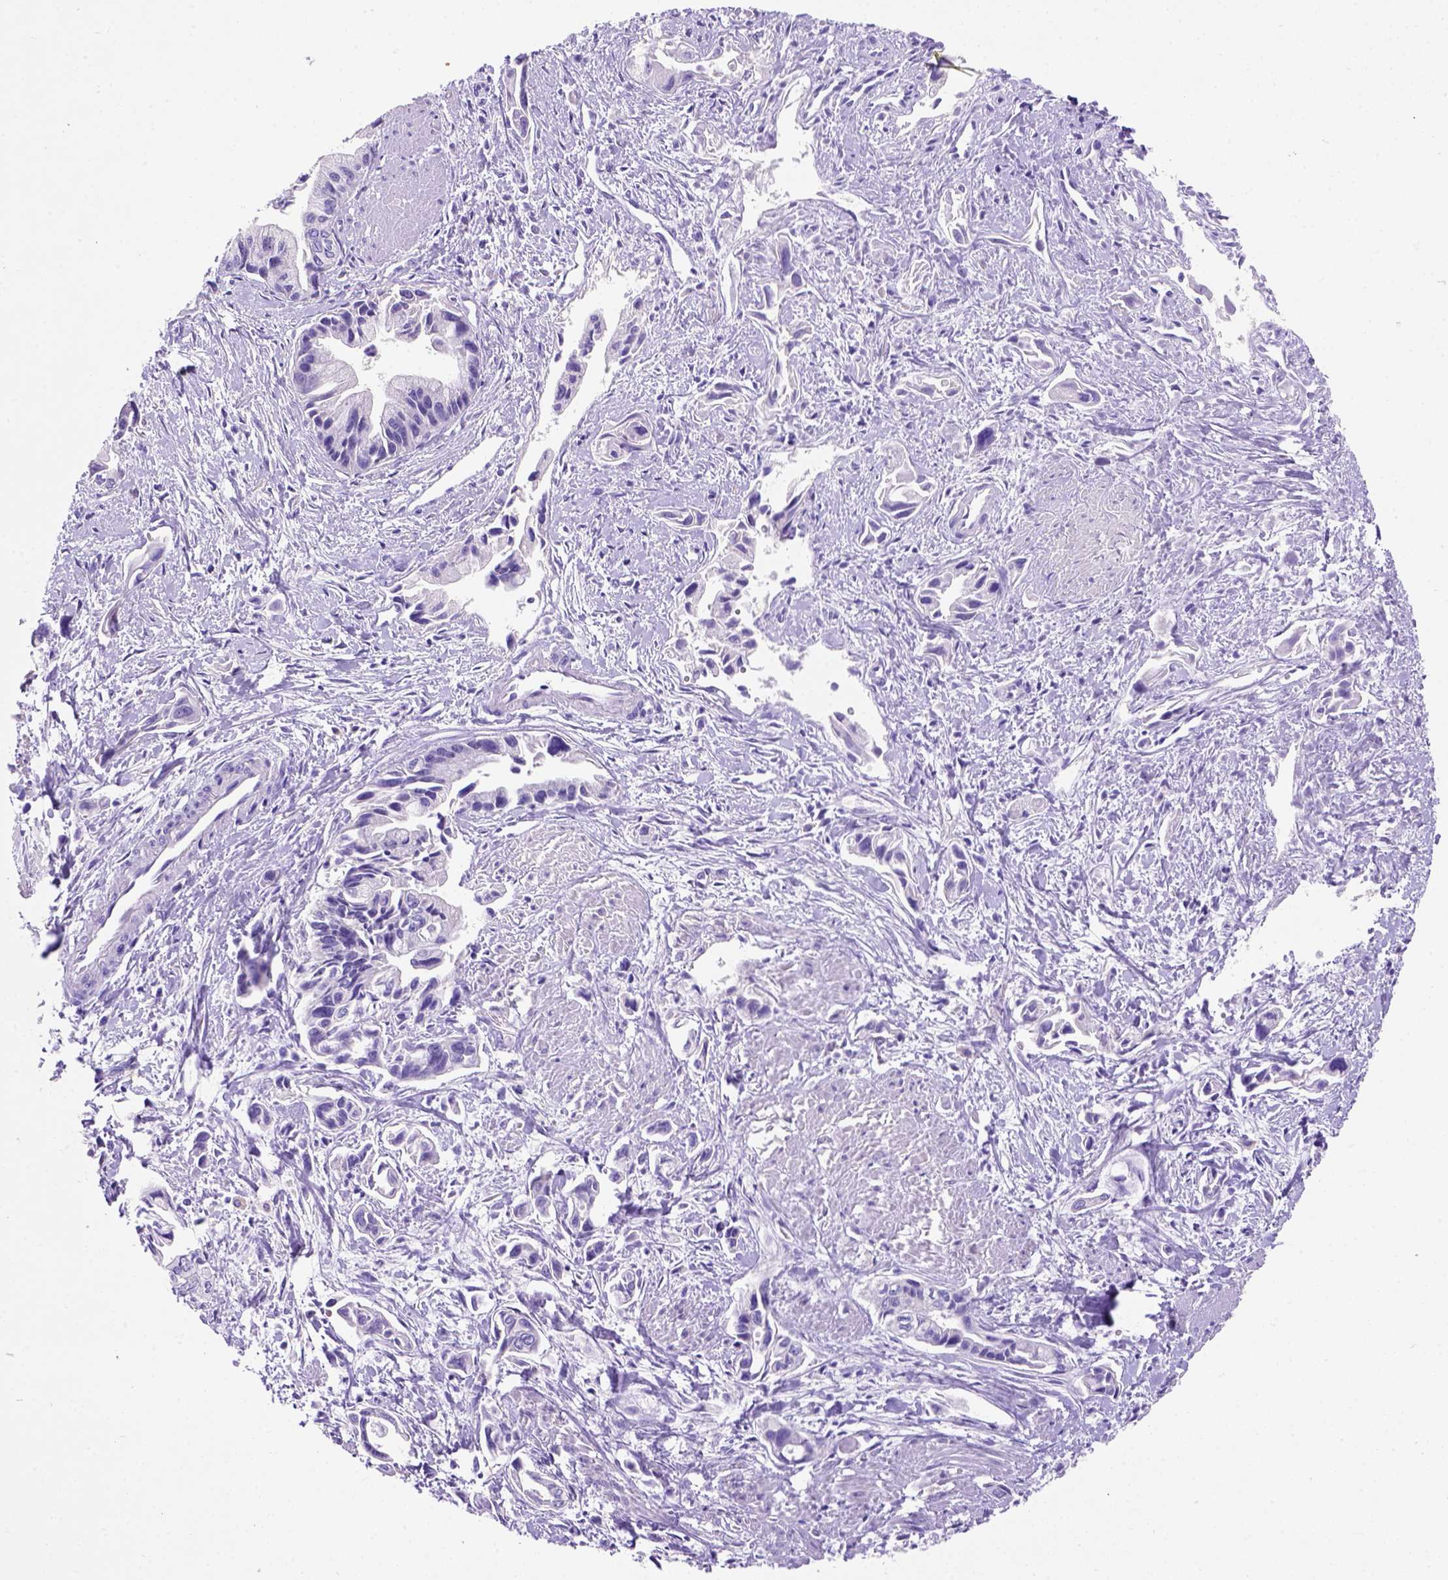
{"staining": {"intensity": "negative", "quantity": "none", "location": "none"}, "tissue": "pancreatic cancer", "cell_type": "Tumor cells", "image_type": "cancer", "snomed": [{"axis": "morphology", "description": "Adenocarcinoma, NOS"}, {"axis": "topography", "description": "Pancreas"}], "caption": "Immunohistochemistry of human pancreatic adenocarcinoma exhibits no positivity in tumor cells.", "gene": "FAM81B", "patient": {"sex": "female", "age": 61}}